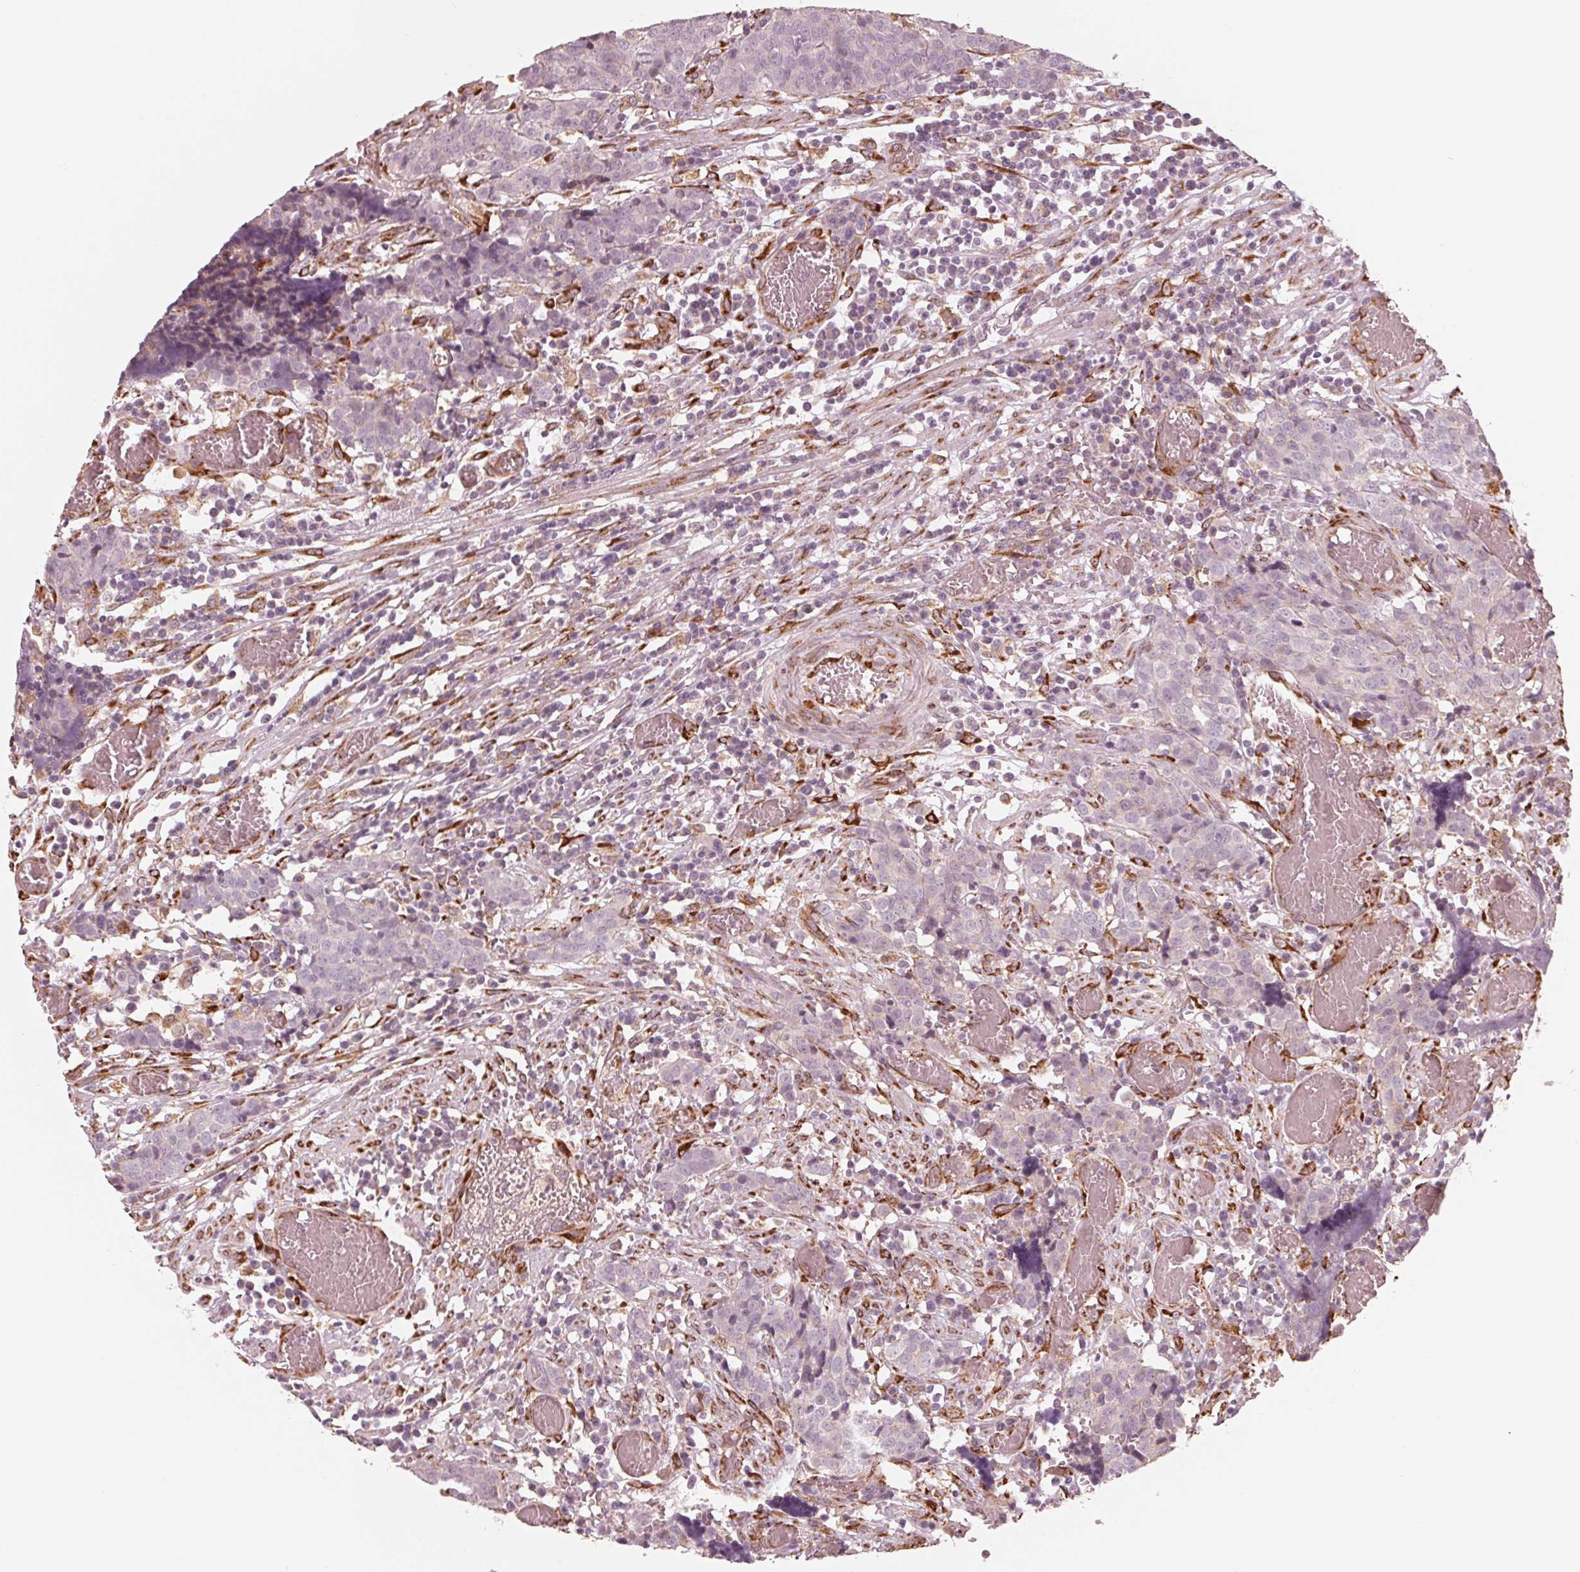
{"staining": {"intensity": "negative", "quantity": "none", "location": "none"}, "tissue": "prostate cancer", "cell_type": "Tumor cells", "image_type": "cancer", "snomed": [{"axis": "morphology", "description": "Adenocarcinoma, High grade"}, {"axis": "topography", "description": "Prostate and seminal vesicle, NOS"}], "caption": "Immunohistochemistry image of prostate cancer (high-grade adenocarcinoma) stained for a protein (brown), which reveals no staining in tumor cells. (Brightfield microscopy of DAB (3,3'-diaminobenzidine) immunohistochemistry (IHC) at high magnification).", "gene": "IKBIP", "patient": {"sex": "male", "age": 60}}